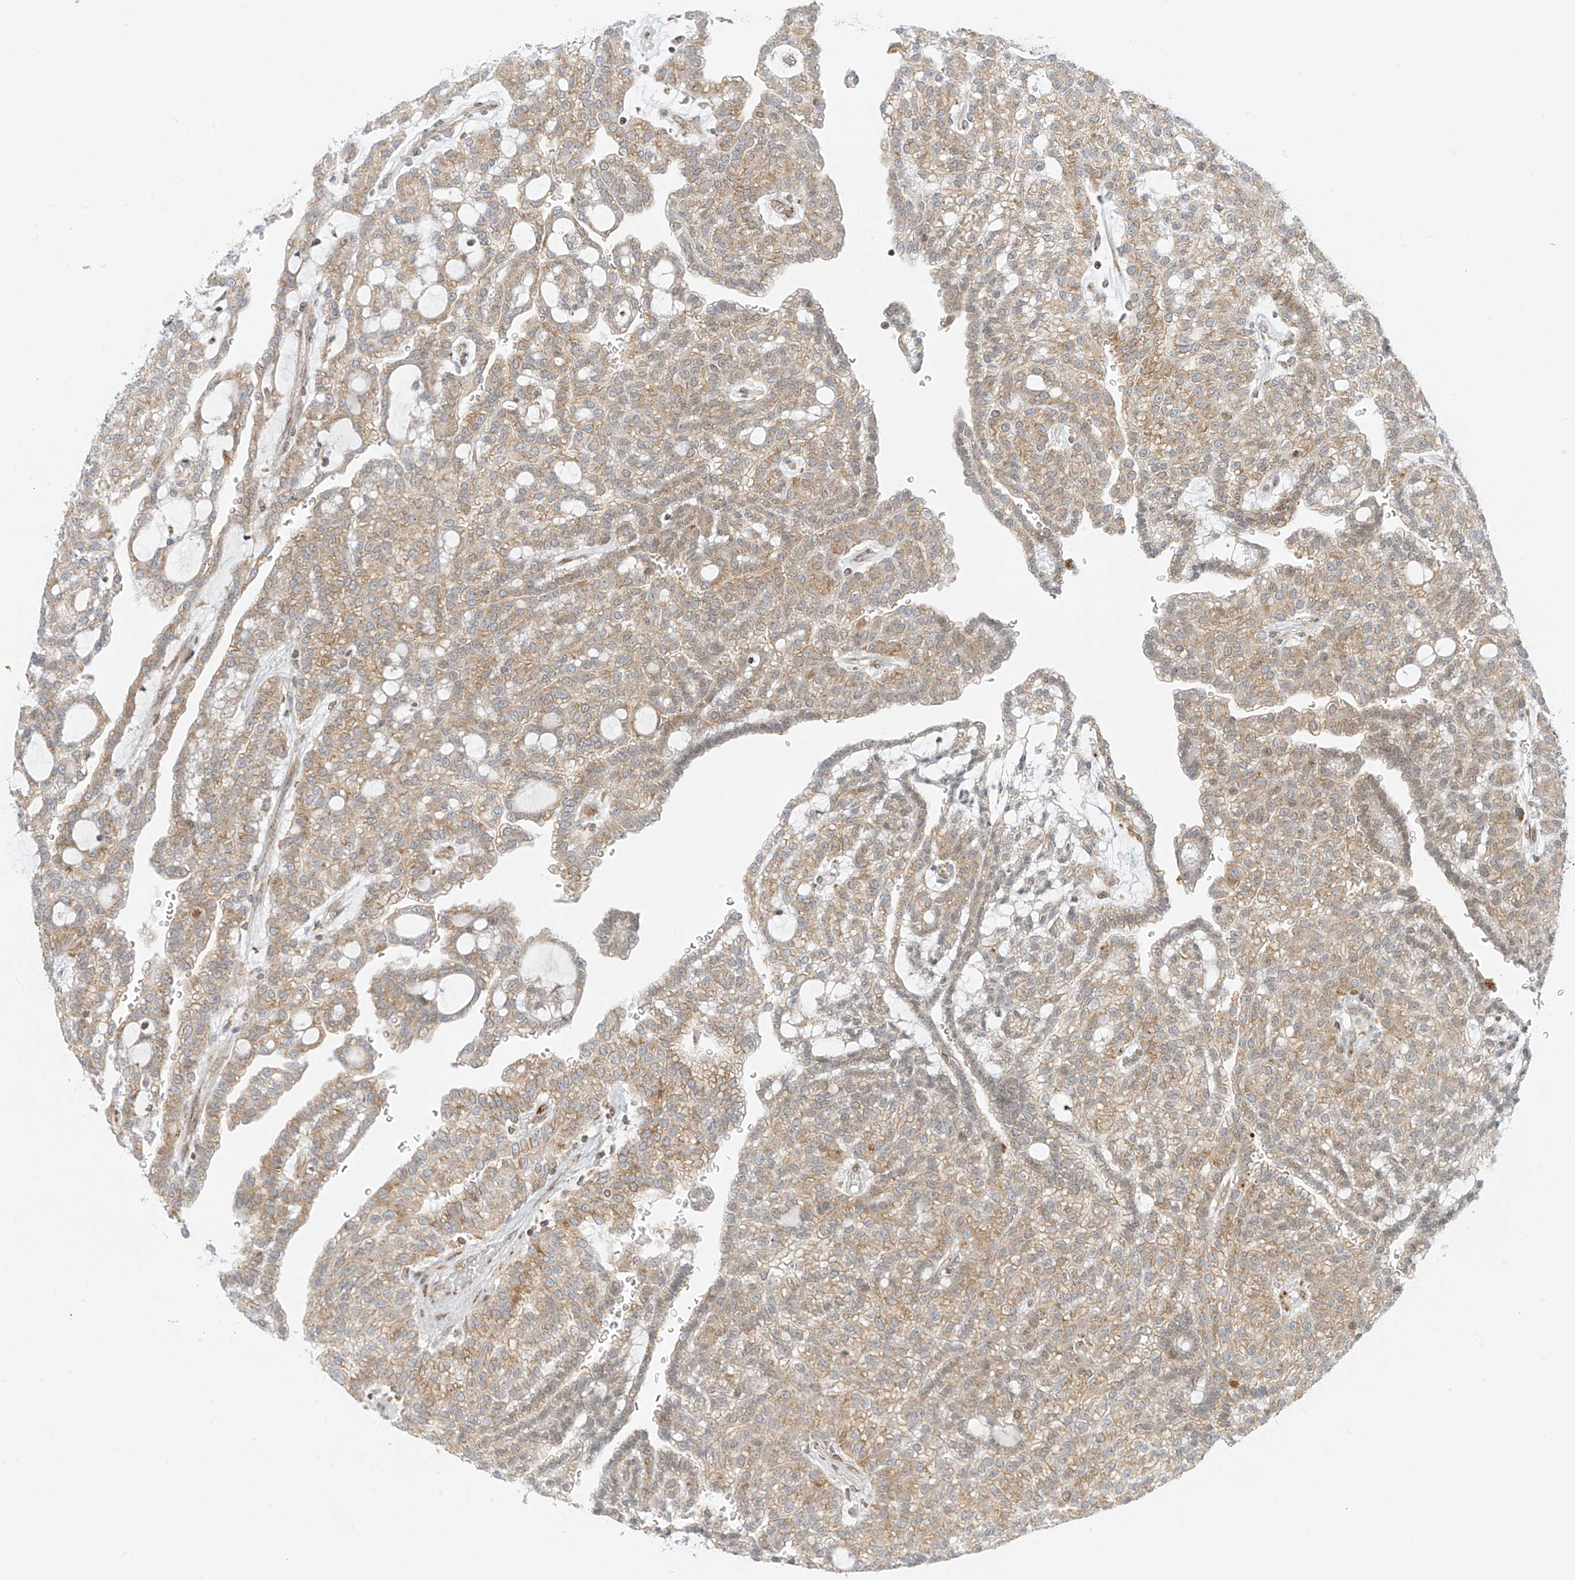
{"staining": {"intensity": "weak", "quantity": ">75%", "location": "cytoplasmic/membranous"}, "tissue": "renal cancer", "cell_type": "Tumor cells", "image_type": "cancer", "snomed": [{"axis": "morphology", "description": "Adenocarcinoma, NOS"}, {"axis": "topography", "description": "Kidney"}], "caption": "The micrograph demonstrates staining of renal cancer, revealing weak cytoplasmic/membranous protein expression (brown color) within tumor cells. The protein is shown in brown color, while the nuclei are stained blue.", "gene": "EDF1", "patient": {"sex": "male", "age": 63}}